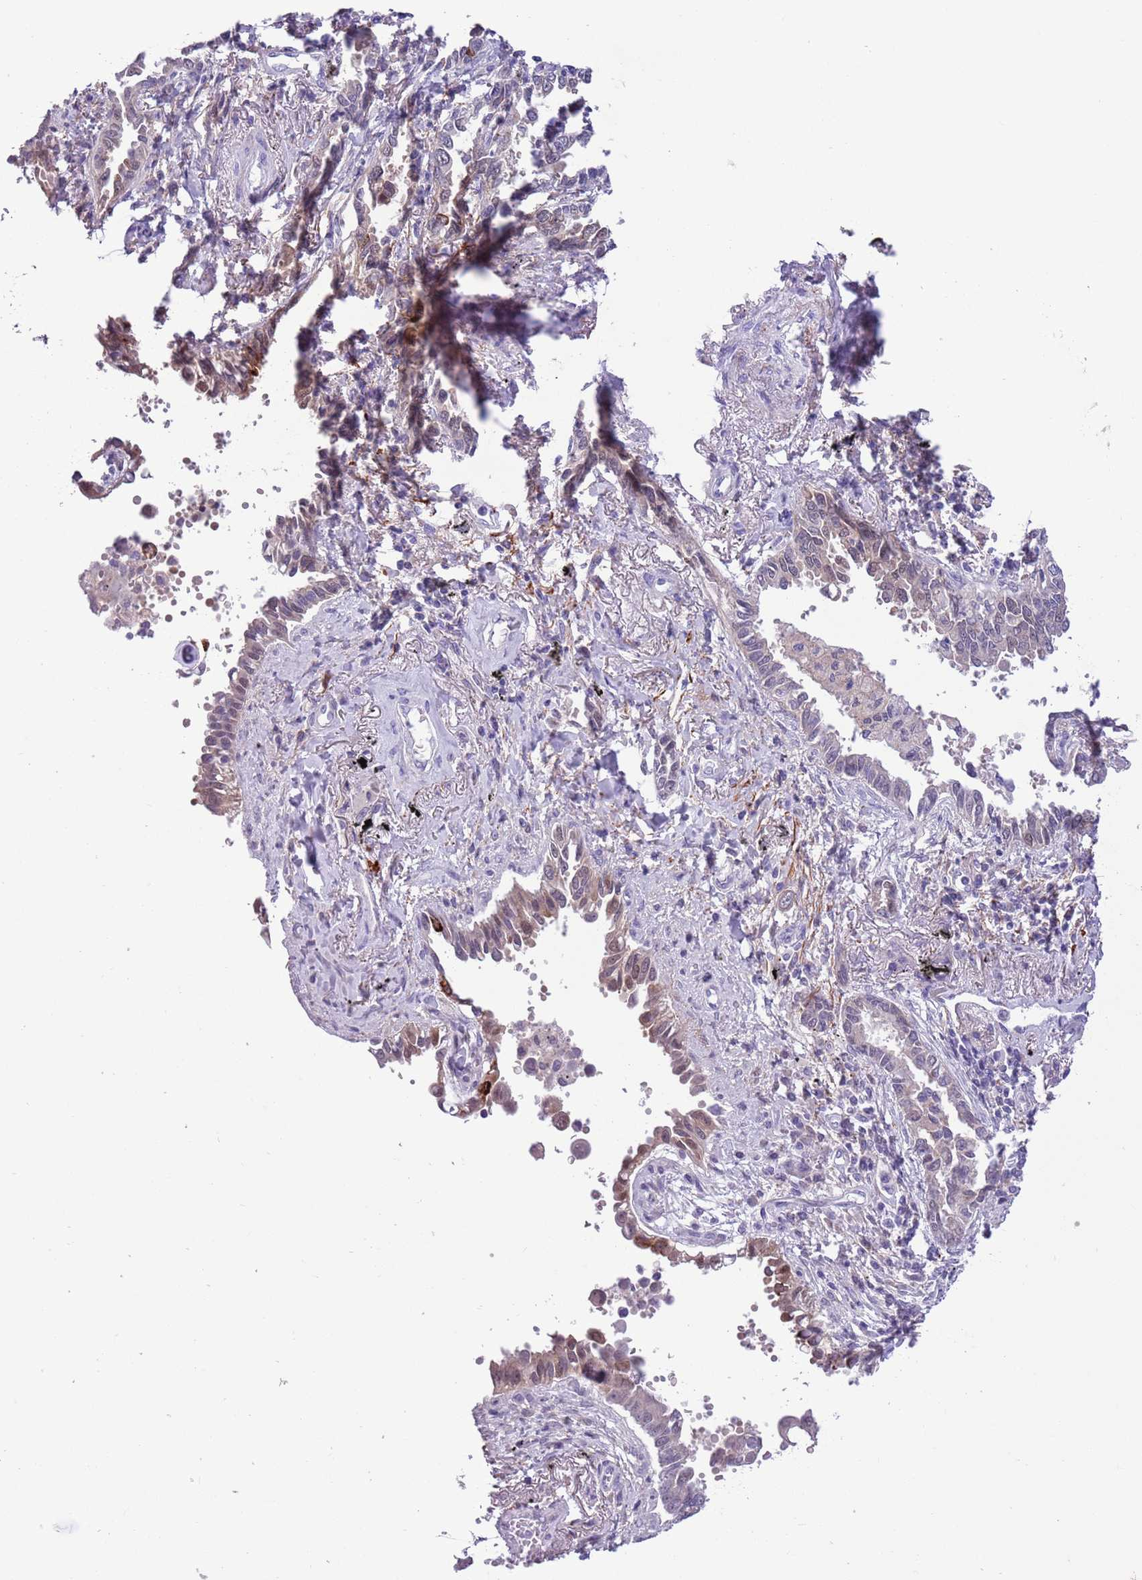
{"staining": {"intensity": "moderate", "quantity": "<25%", "location": "cytoplasmic/membranous"}, "tissue": "lung cancer", "cell_type": "Tumor cells", "image_type": "cancer", "snomed": [{"axis": "morphology", "description": "Adenocarcinoma, NOS"}, {"axis": "topography", "description": "Lung"}], "caption": "Immunohistochemistry (DAB) staining of human lung cancer shows moderate cytoplasmic/membranous protein staining in about <25% of tumor cells. (DAB (3,3'-diaminobenzidine) = brown stain, brightfield microscopy at high magnification).", "gene": "PFKFB2", "patient": {"sex": "male", "age": 67}}